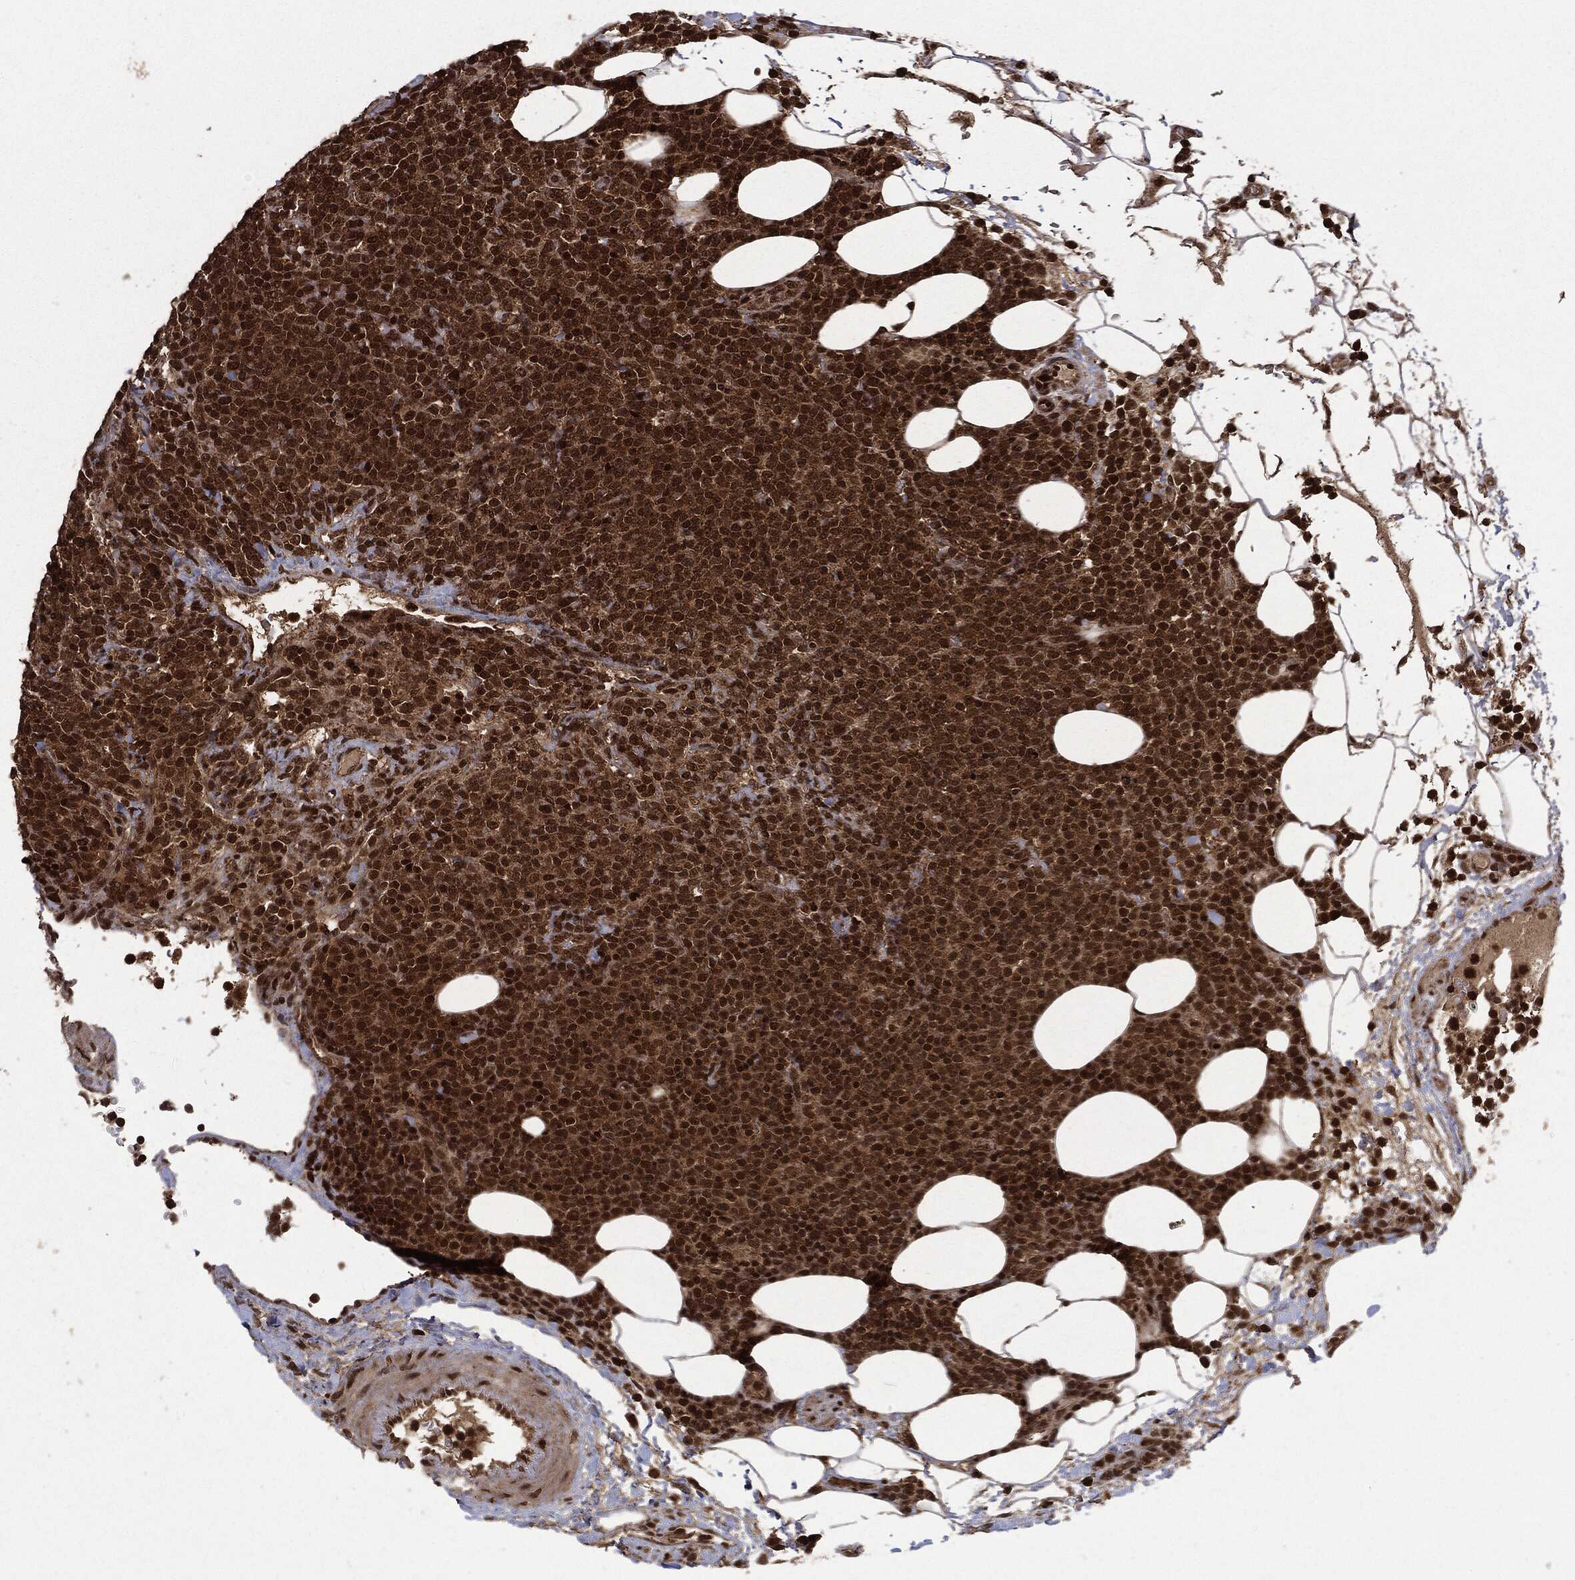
{"staining": {"intensity": "moderate", "quantity": ">75%", "location": "nuclear"}, "tissue": "lymphoma", "cell_type": "Tumor cells", "image_type": "cancer", "snomed": [{"axis": "morphology", "description": "Malignant lymphoma, non-Hodgkin's type, High grade"}, {"axis": "topography", "description": "Lymph node"}], "caption": "A brown stain highlights moderate nuclear staining of a protein in human lymphoma tumor cells.", "gene": "CTDP1", "patient": {"sex": "male", "age": 61}}